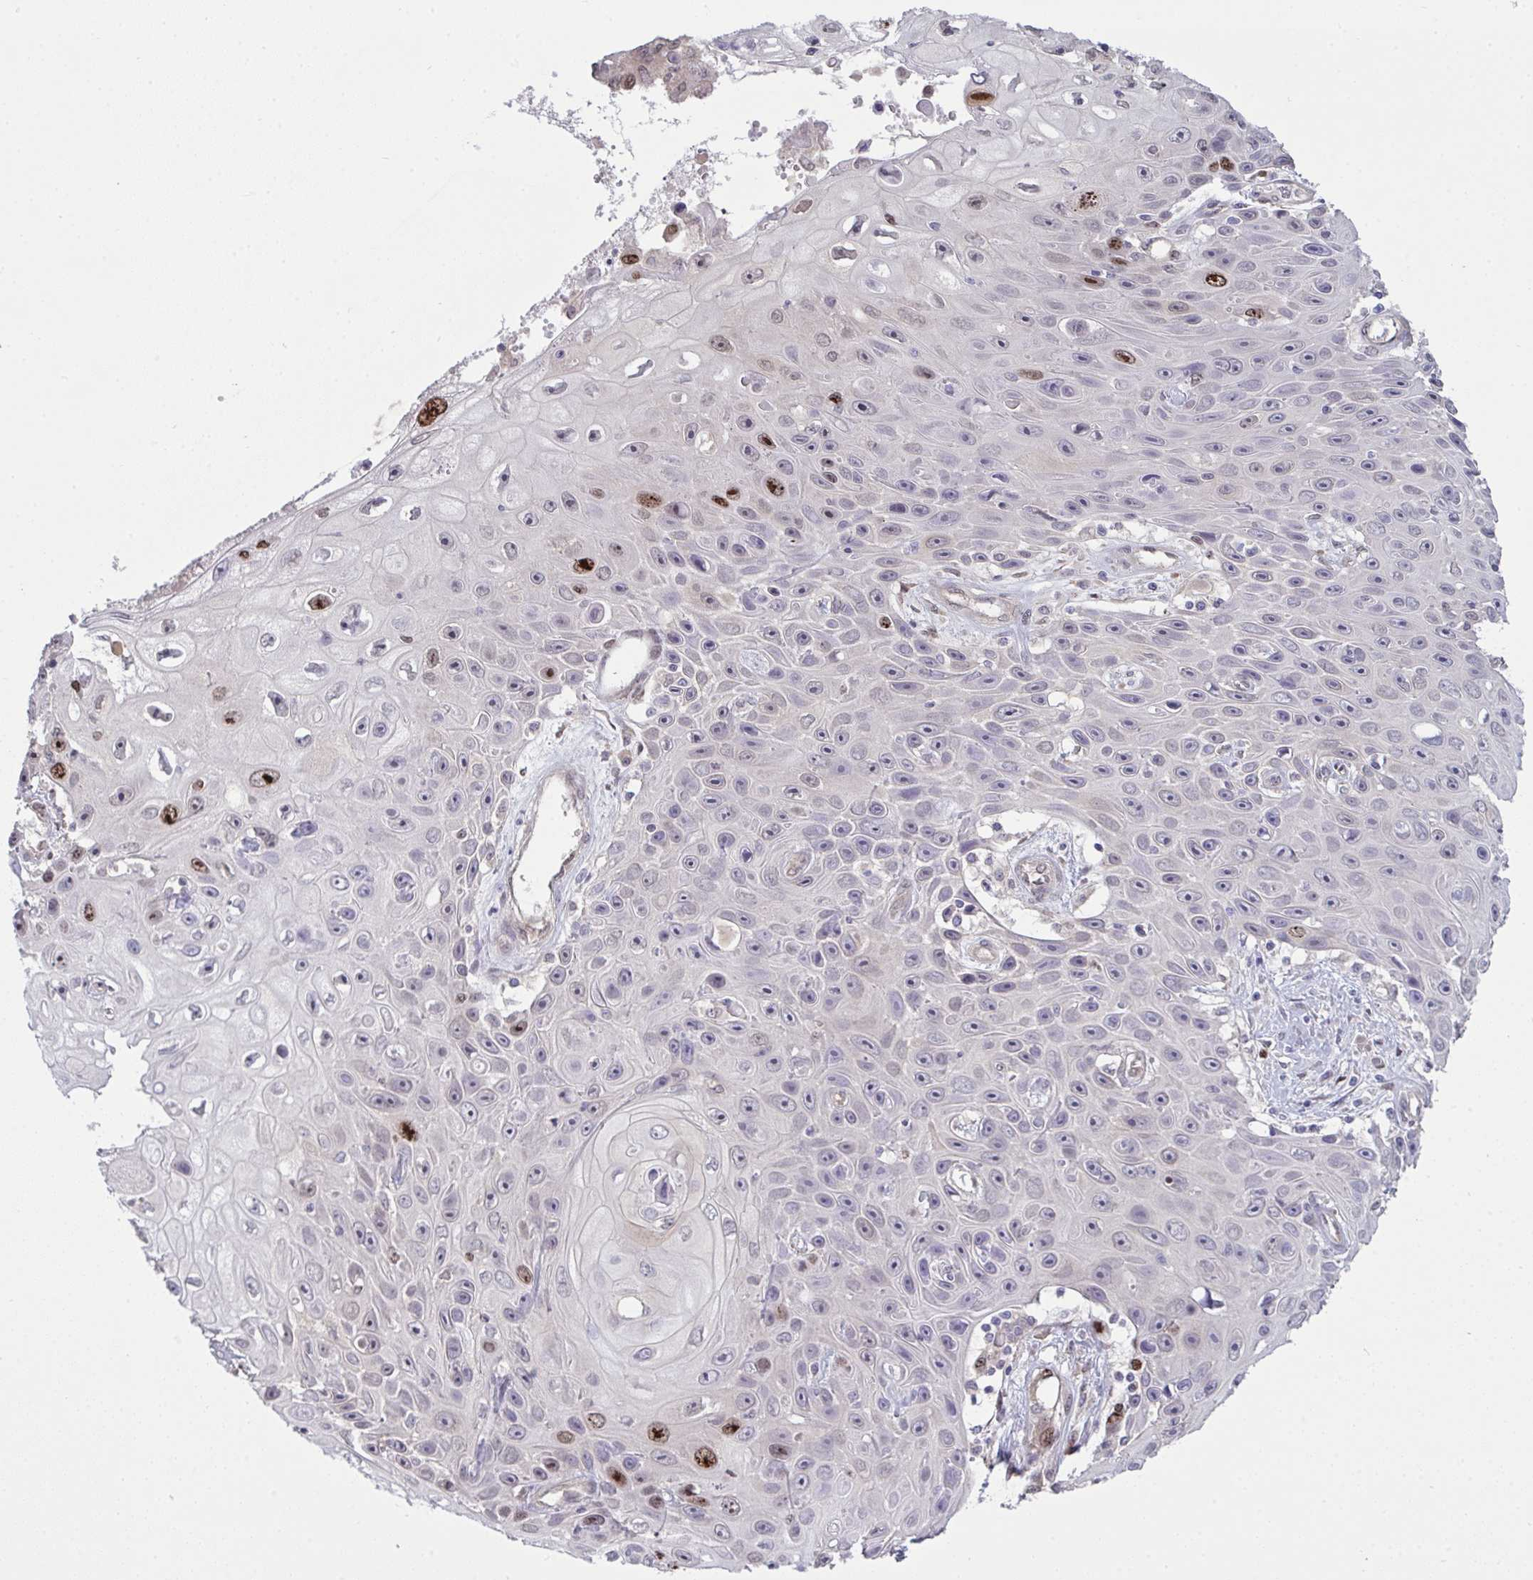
{"staining": {"intensity": "strong", "quantity": "<25%", "location": "nuclear"}, "tissue": "skin cancer", "cell_type": "Tumor cells", "image_type": "cancer", "snomed": [{"axis": "morphology", "description": "Squamous cell carcinoma, NOS"}, {"axis": "topography", "description": "Skin"}], "caption": "DAB (3,3'-diaminobenzidine) immunohistochemical staining of human skin cancer (squamous cell carcinoma) demonstrates strong nuclear protein expression in about <25% of tumor cells. The protein of interest is stained brown, and the nuclei are stained in blue (DAB IHC with brightfield microscopy, high magnification).", "gene": "SETD7", "patient": {"sex": "male", "age": 82}}